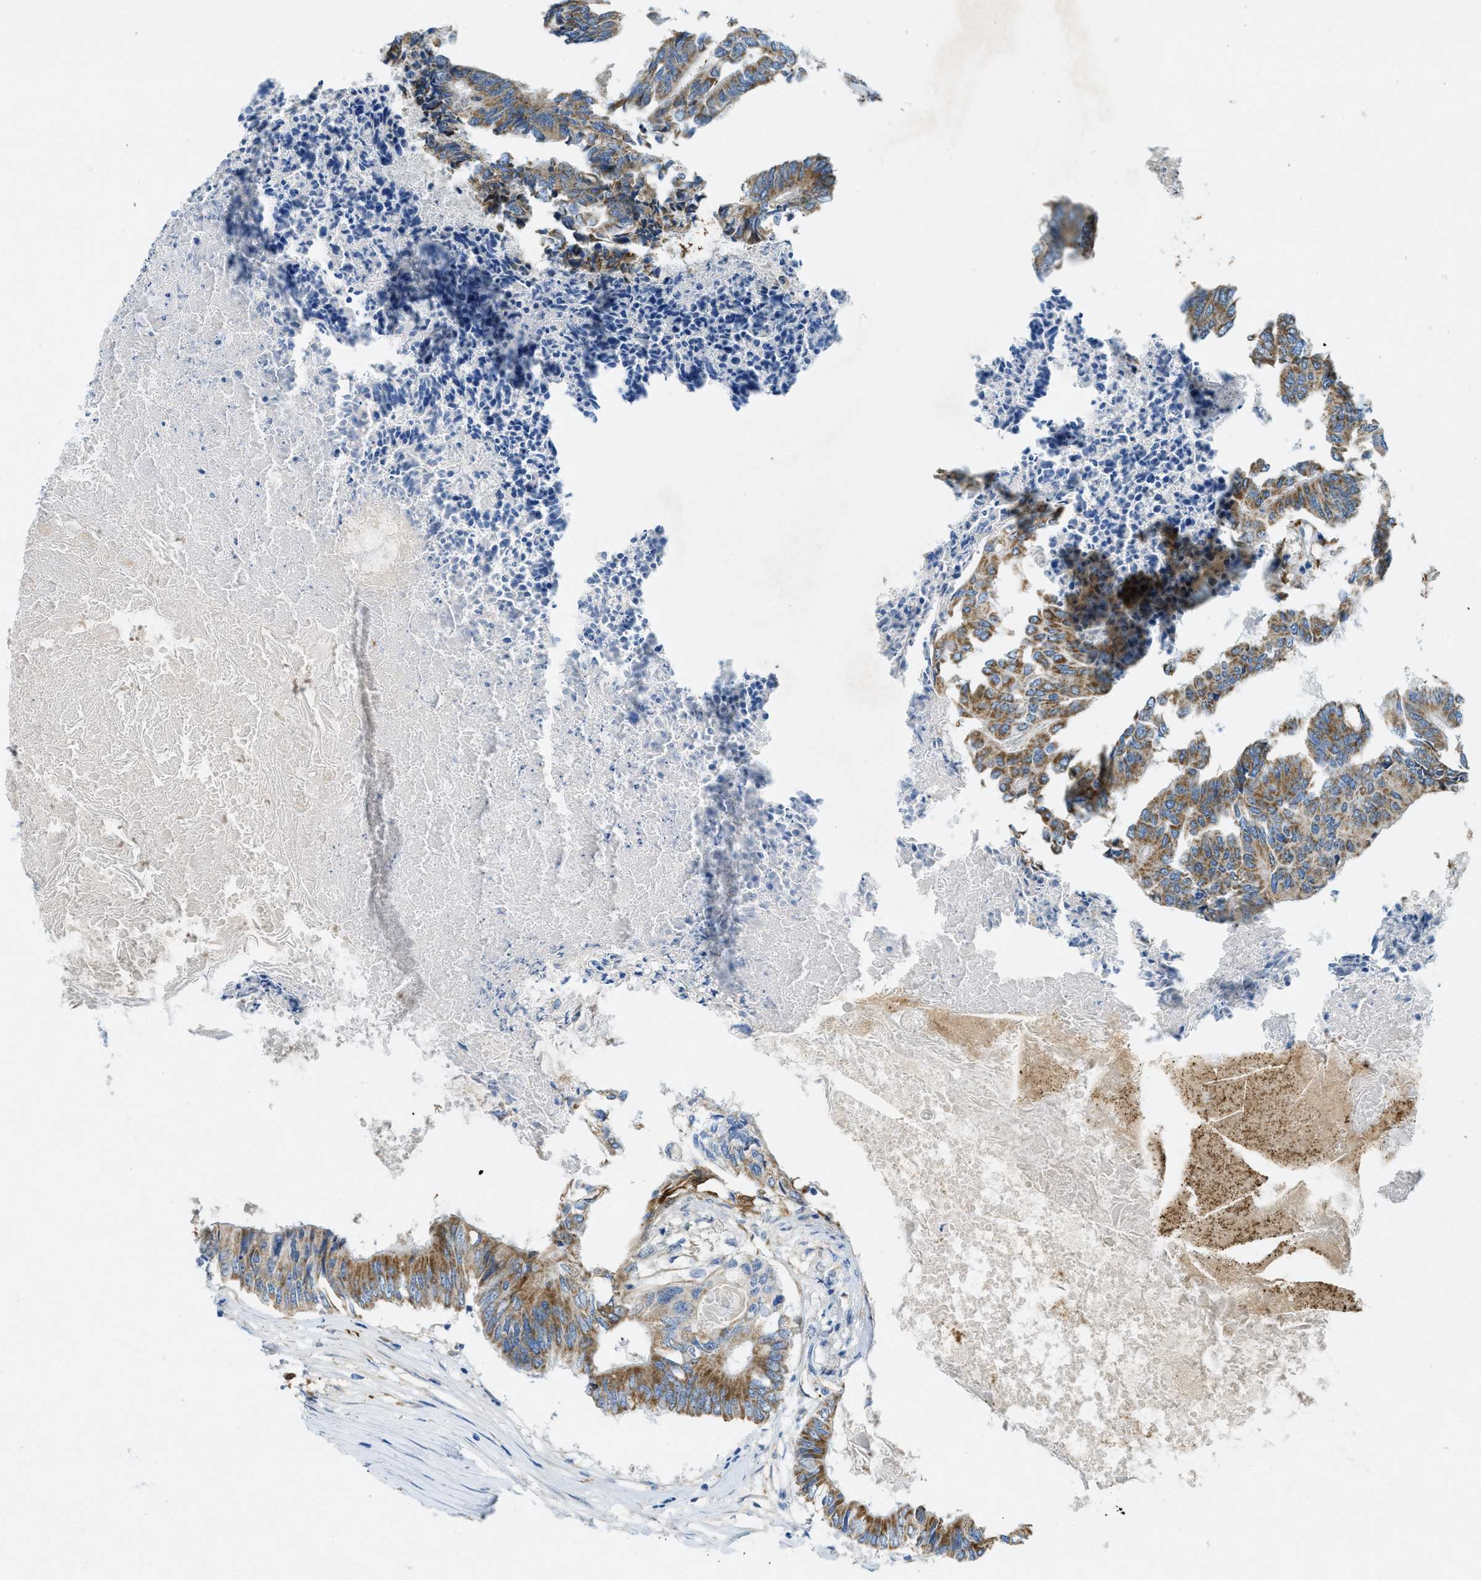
{"staining": {"intensity": "moderate", "quantity": ">75%", "location": "cytoplasmic/membranous"}, "tissue": "colorectal cancer", "cell_type": "Tumor cells", "image_type": "cancer", "snomed": [{"axis": "morphology", "description": "Adenocarcinoma, NOS"}, {"axis": "topography", "description": "Rectum"}], "caption": "The photomicrograph displays staining of colorectal adenocarcinoma, revealing moderate cytoplasmic/membranous protein staining (brown color) within tumor cells.", "gene": "CYGB", "patient": {"sex": "male", "age": 63}}